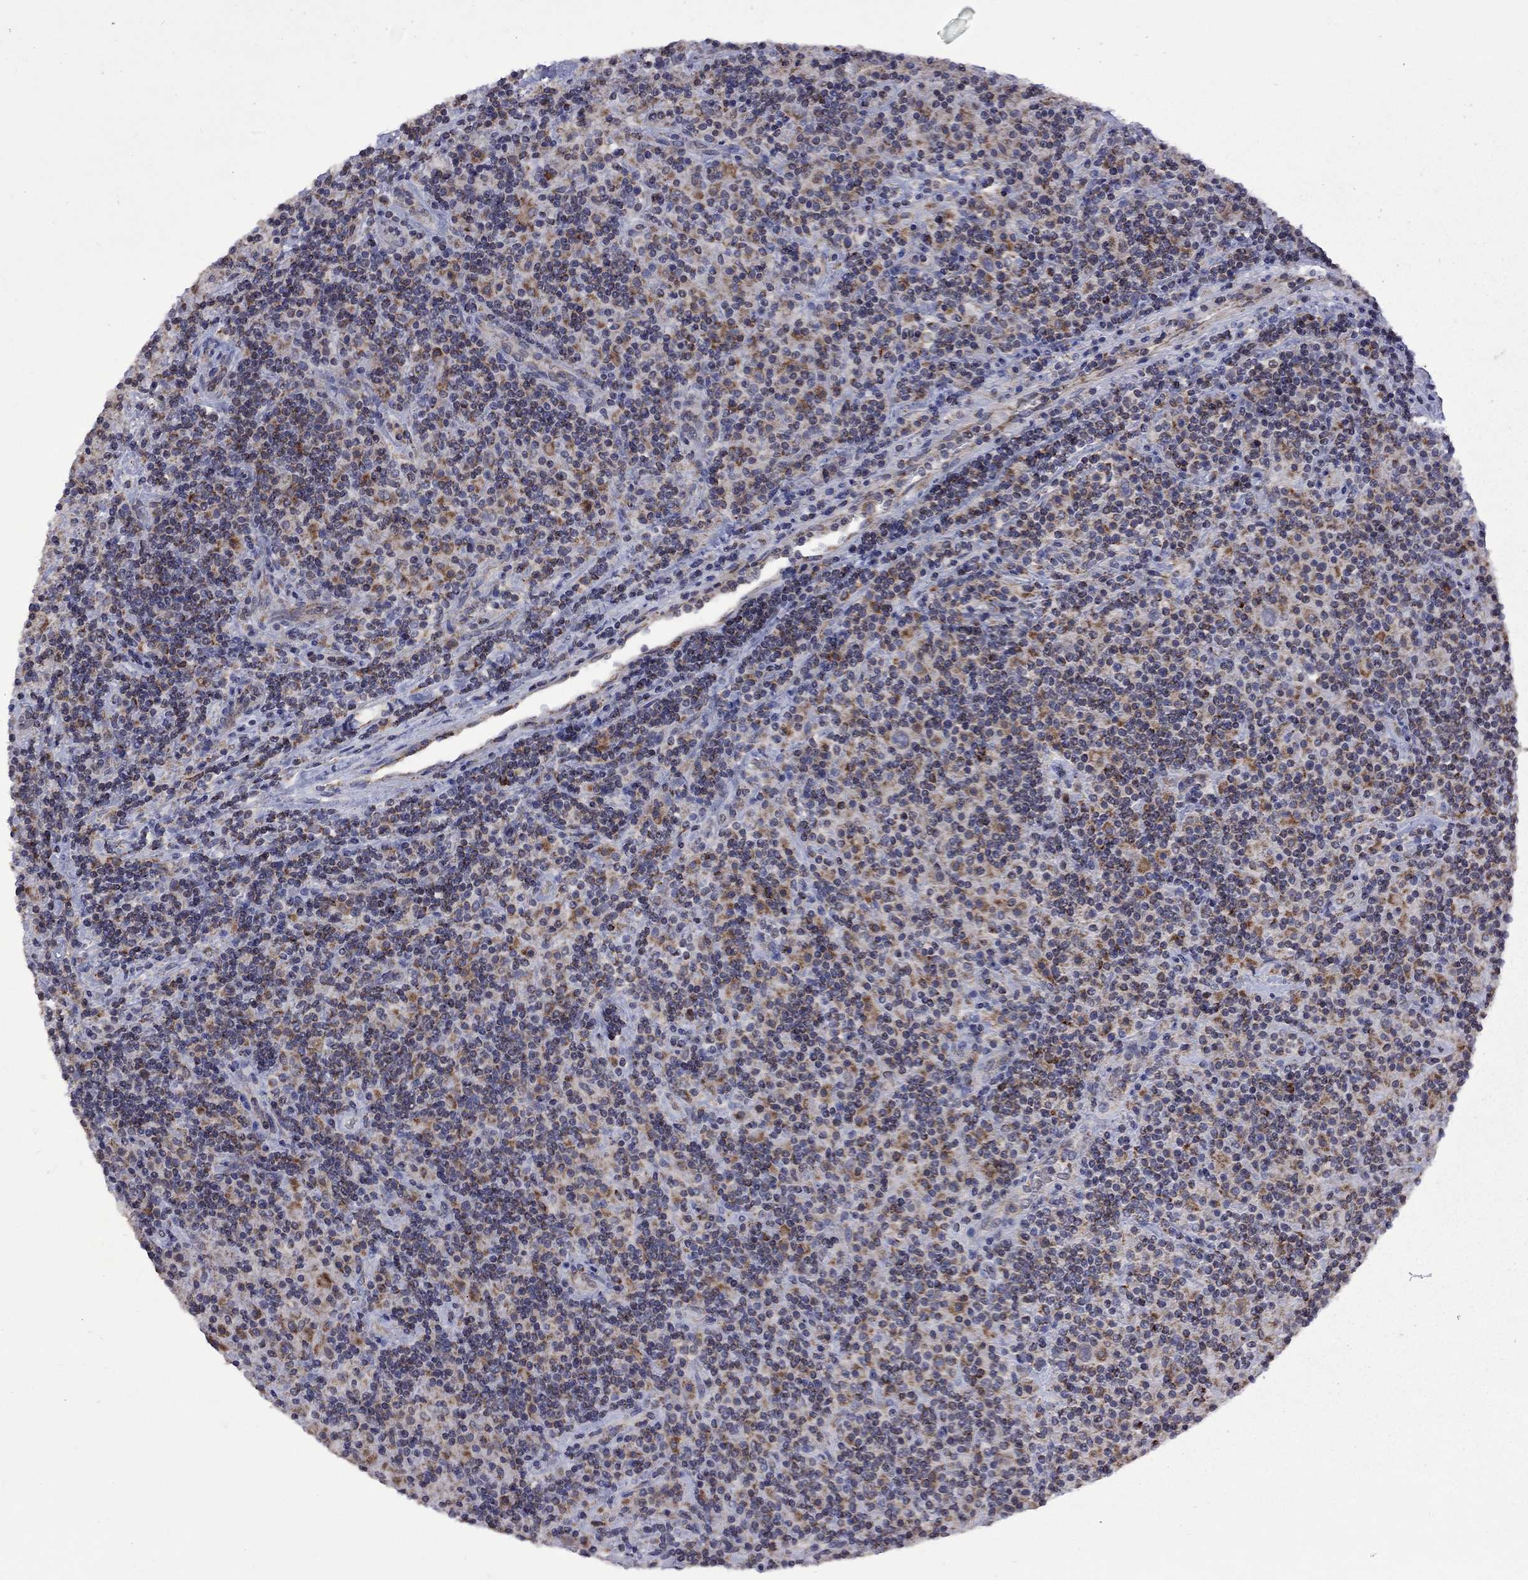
{"staining": {"intensity": "negative", "quantity": "none", "location": "none"}, "tissue": "lymphoma", "cell_type": "Tumor cells", "image_type": "cancer", "snomed": [{"axis": "morphology", "description": "Hodgkin's disease, NOS"}, {"axis": "topography", "description": "Lymph node"}], "caption": "High power microscopy histopathology image of an immunohistochemistry (IHC) micrograph of lymphoma, revealing no significant positivity in tumor cells.", "gene": "NDUFB1", "patient": {"sex": "male", "age": 70}}